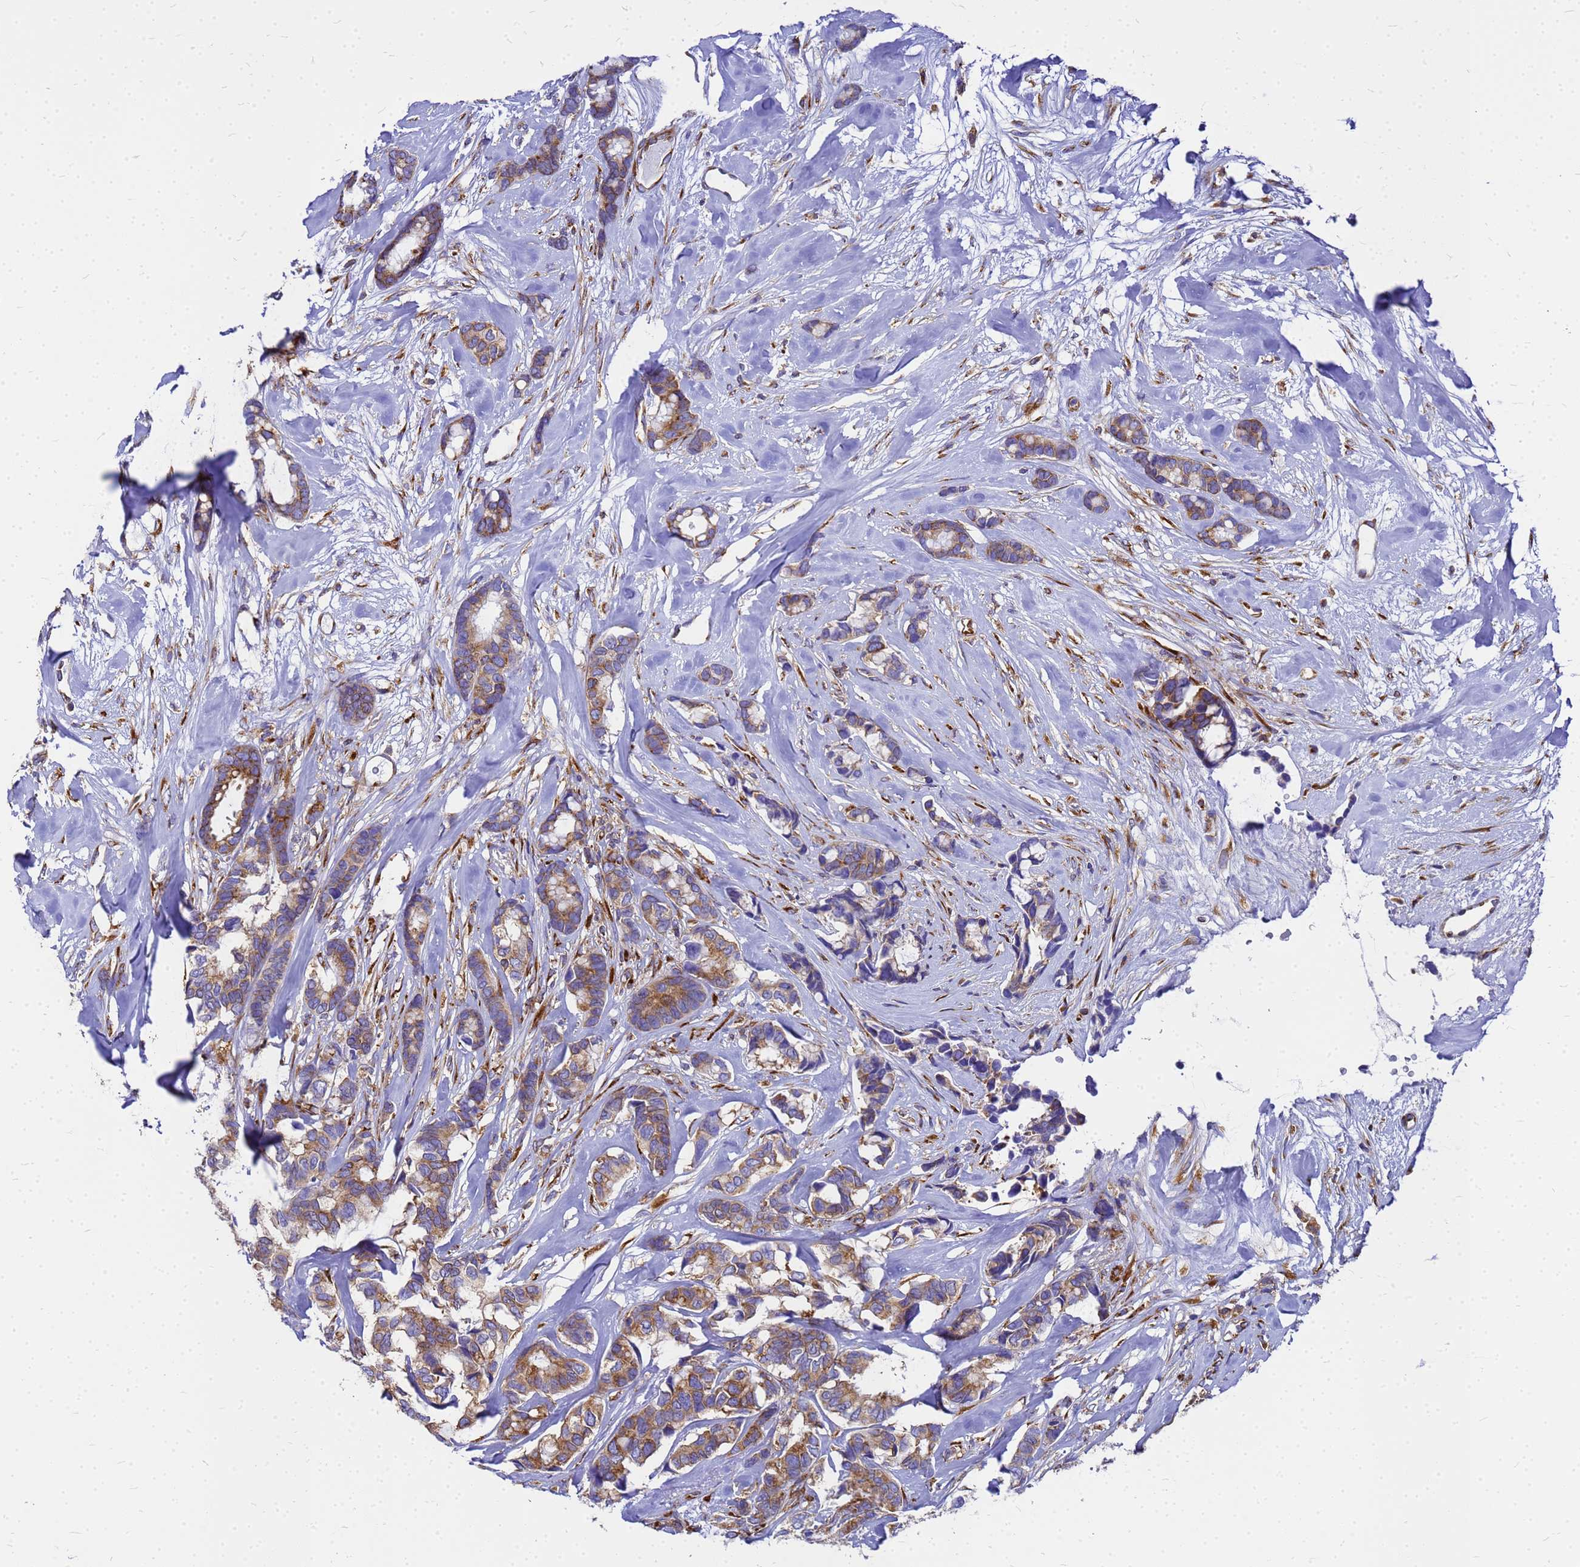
{"staining": {"intensity": "moderate", "quantity": ">75%", "location": "cytoplasmic/membranous"}, "tissue": "breast cancer", "cell_type": "Tumor cells", "image_type": "cancer", "snomed": [{"axis": "morphology", "description": "Duct carcinoma"}, {"axis": "topography", "description": "Breast"}], "caption": "DAB immunohistochemical staining of intraductal carcinoma (breast) exhibits moderate cytoplasmic/membranous protein expression in about >75% of tumor cells.", "gene": "EEF1D", "patient": {"sex": "female", "age": 87}}